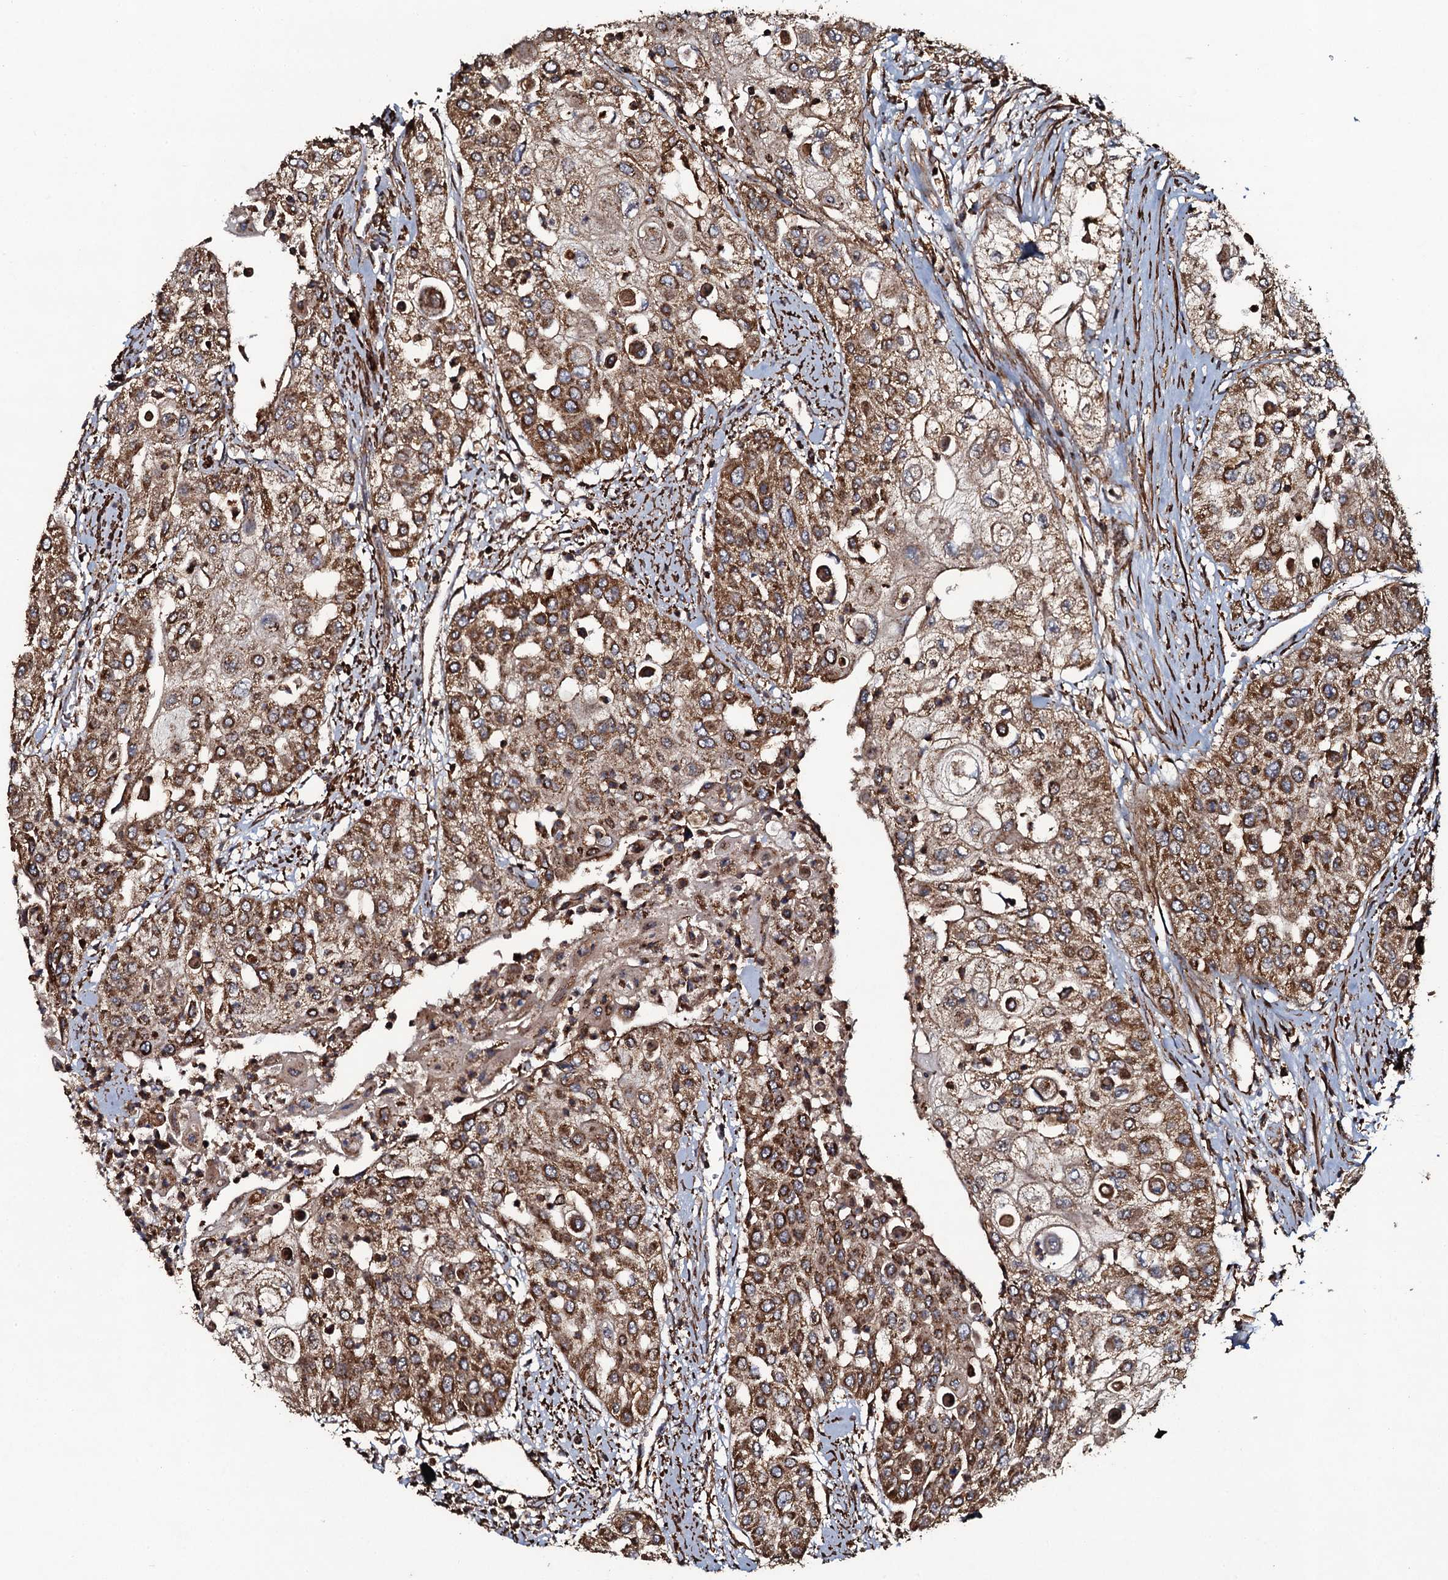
{"staining": {"intensity": "moderate", "quantity": ">75%", "location": "cytoplasmic/membranous"}, "tissue": "urothelial cancer", "cell_type": "Tumor cells", "image_type": "cancer", "snomed": [{"axis": "morphology", "description": "Urothelial carcinoma, High grade"}, {"axis": "topography", "description": "Urinary bladder"}], "caption": "Moderate cytoplasmic/membranous positivity is seen in about >75% of tumor cells in urothelial cancer.", "gene": "VWA8", "patient": {"sex": "female", "age": 79}}